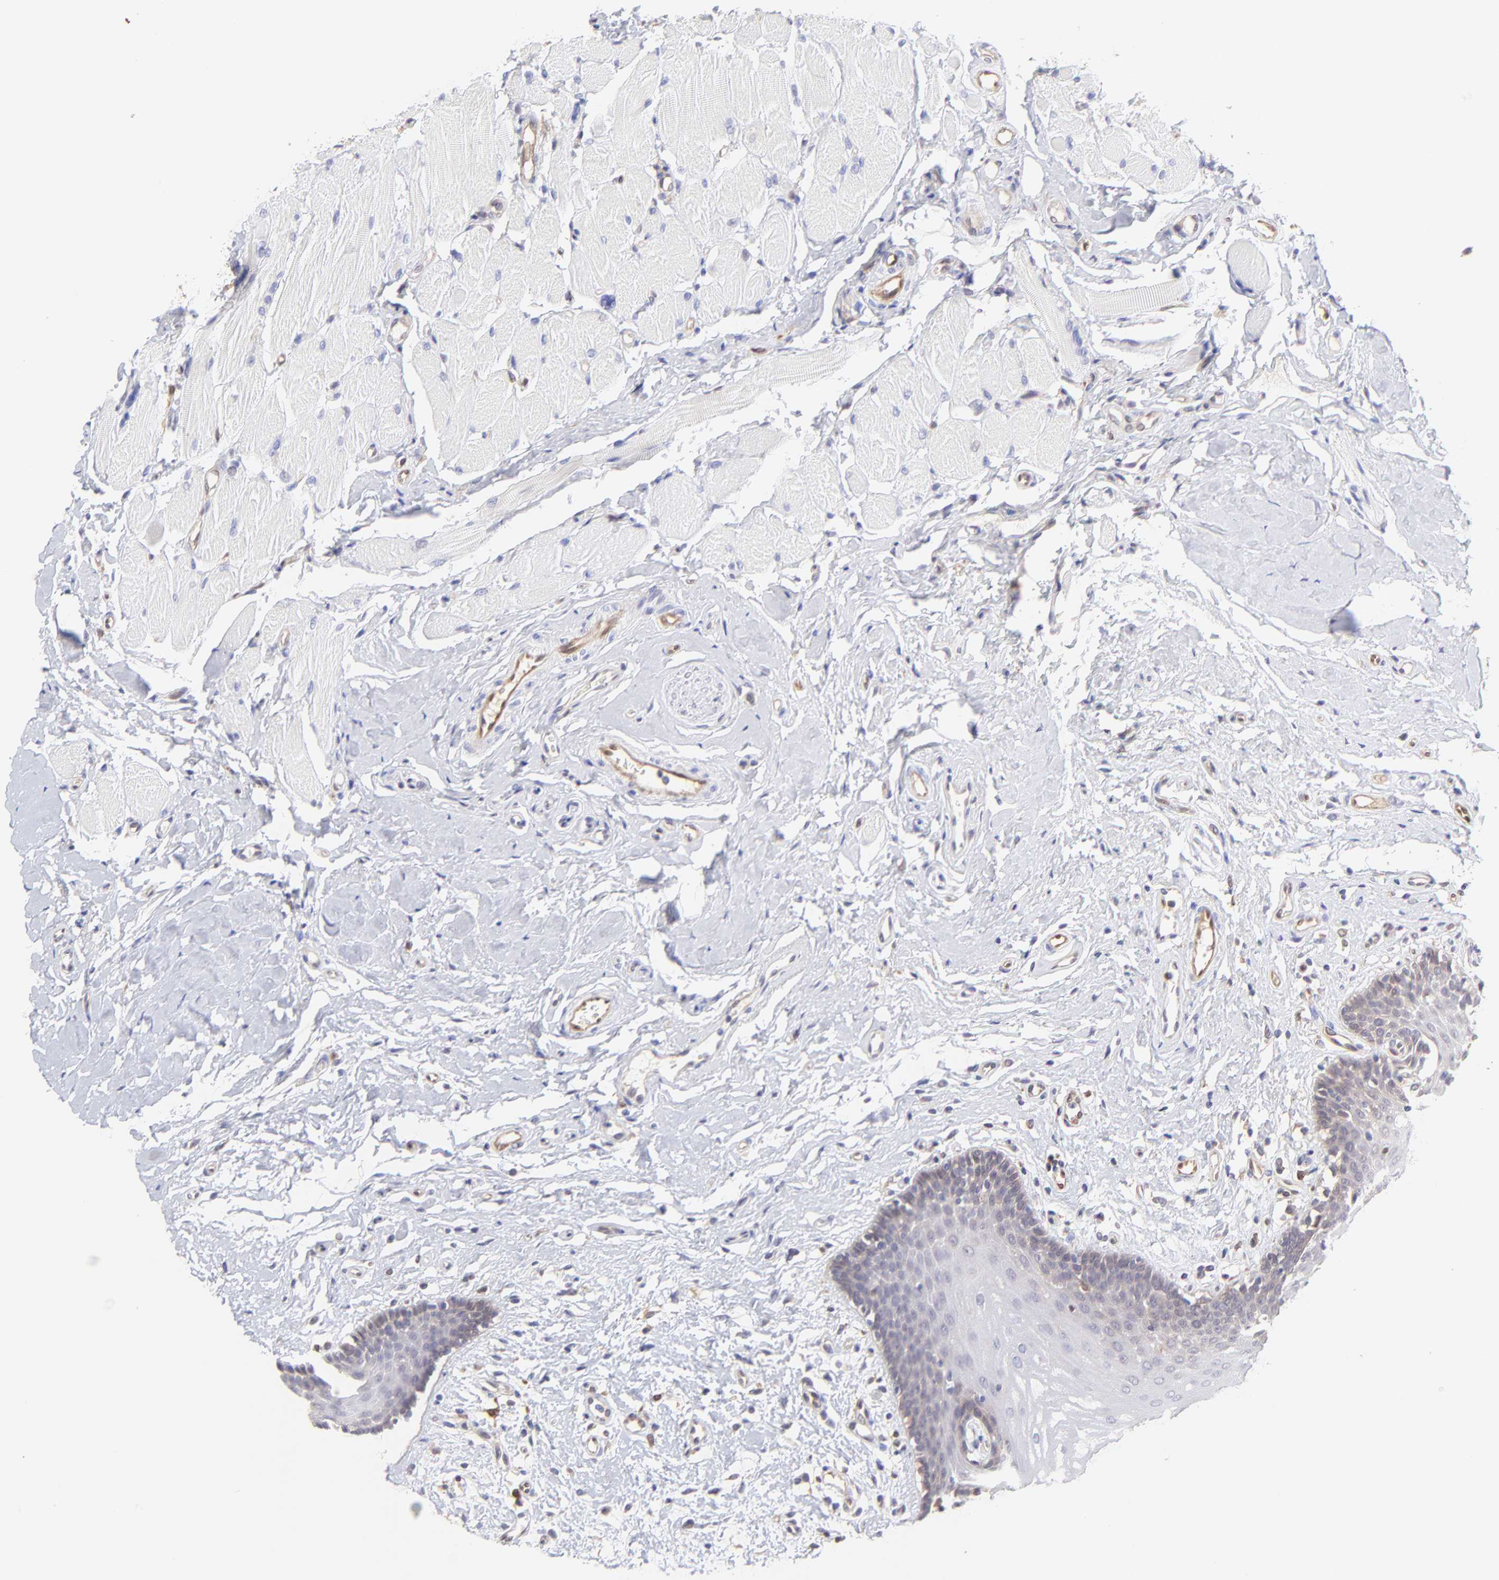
{"staining": {"intensity": "negative", "quantity": "none", "location": "none"}, "tissue": "oral mucosa", "cell_type": "Squamous epithelial cells", "image_type": "normal", "snomed": [{"axis": "morphology", "description": "Normal tissue, NOS"}, {"axis": "topography", "description": "Oral tissue"}], "caption": "Immunohistochemical staining of normal human oral mucosa shows no significant staining in squamous epithelial cells. The staining is performed using DAB (3,3'-diaminobenzidine) brown chromogen with nuclei counter-stained in using hematoxylin.", "gene": "HYAL1", "patient": {"sex": "male", "age": 62}}